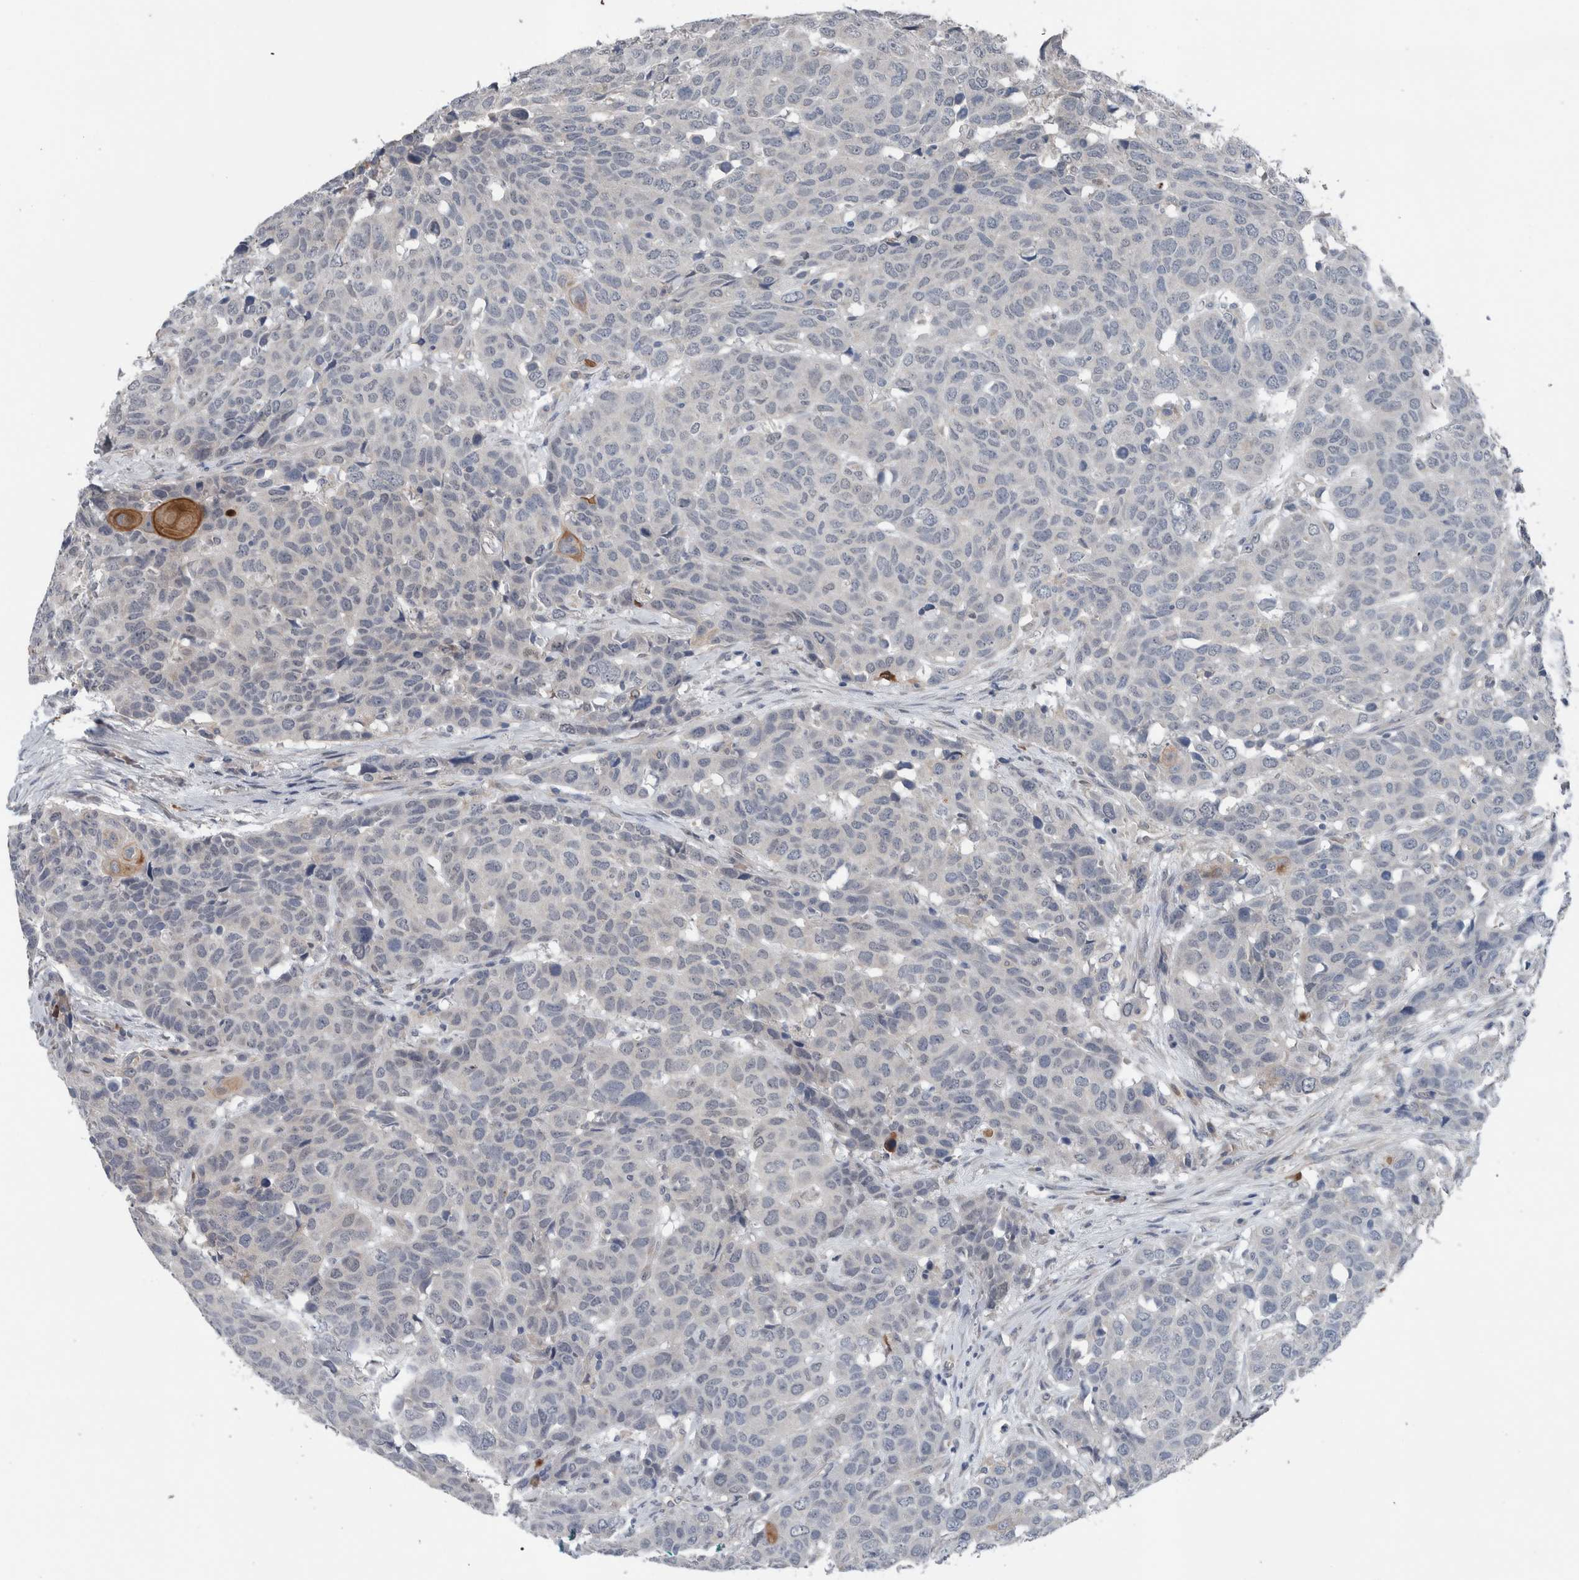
{"staining": {"intensity": "negative", "quantity": "none", "location": "none"}, "tissue": "head and neck cancer", "cell_type": "Tumor cells", "image_type": "cancer", "snomed": [{"axis": "morphology", "description": "Squamous cell carcinoma, NOS"}, {"axis": "topography", "description": "Head-Neck"}], "caption": "Micrograph shows no protein staining in tumor cells of head and neck cancer tissue.", "gene": "CRNN", "patient": {"sex": "male", "age": 66}}